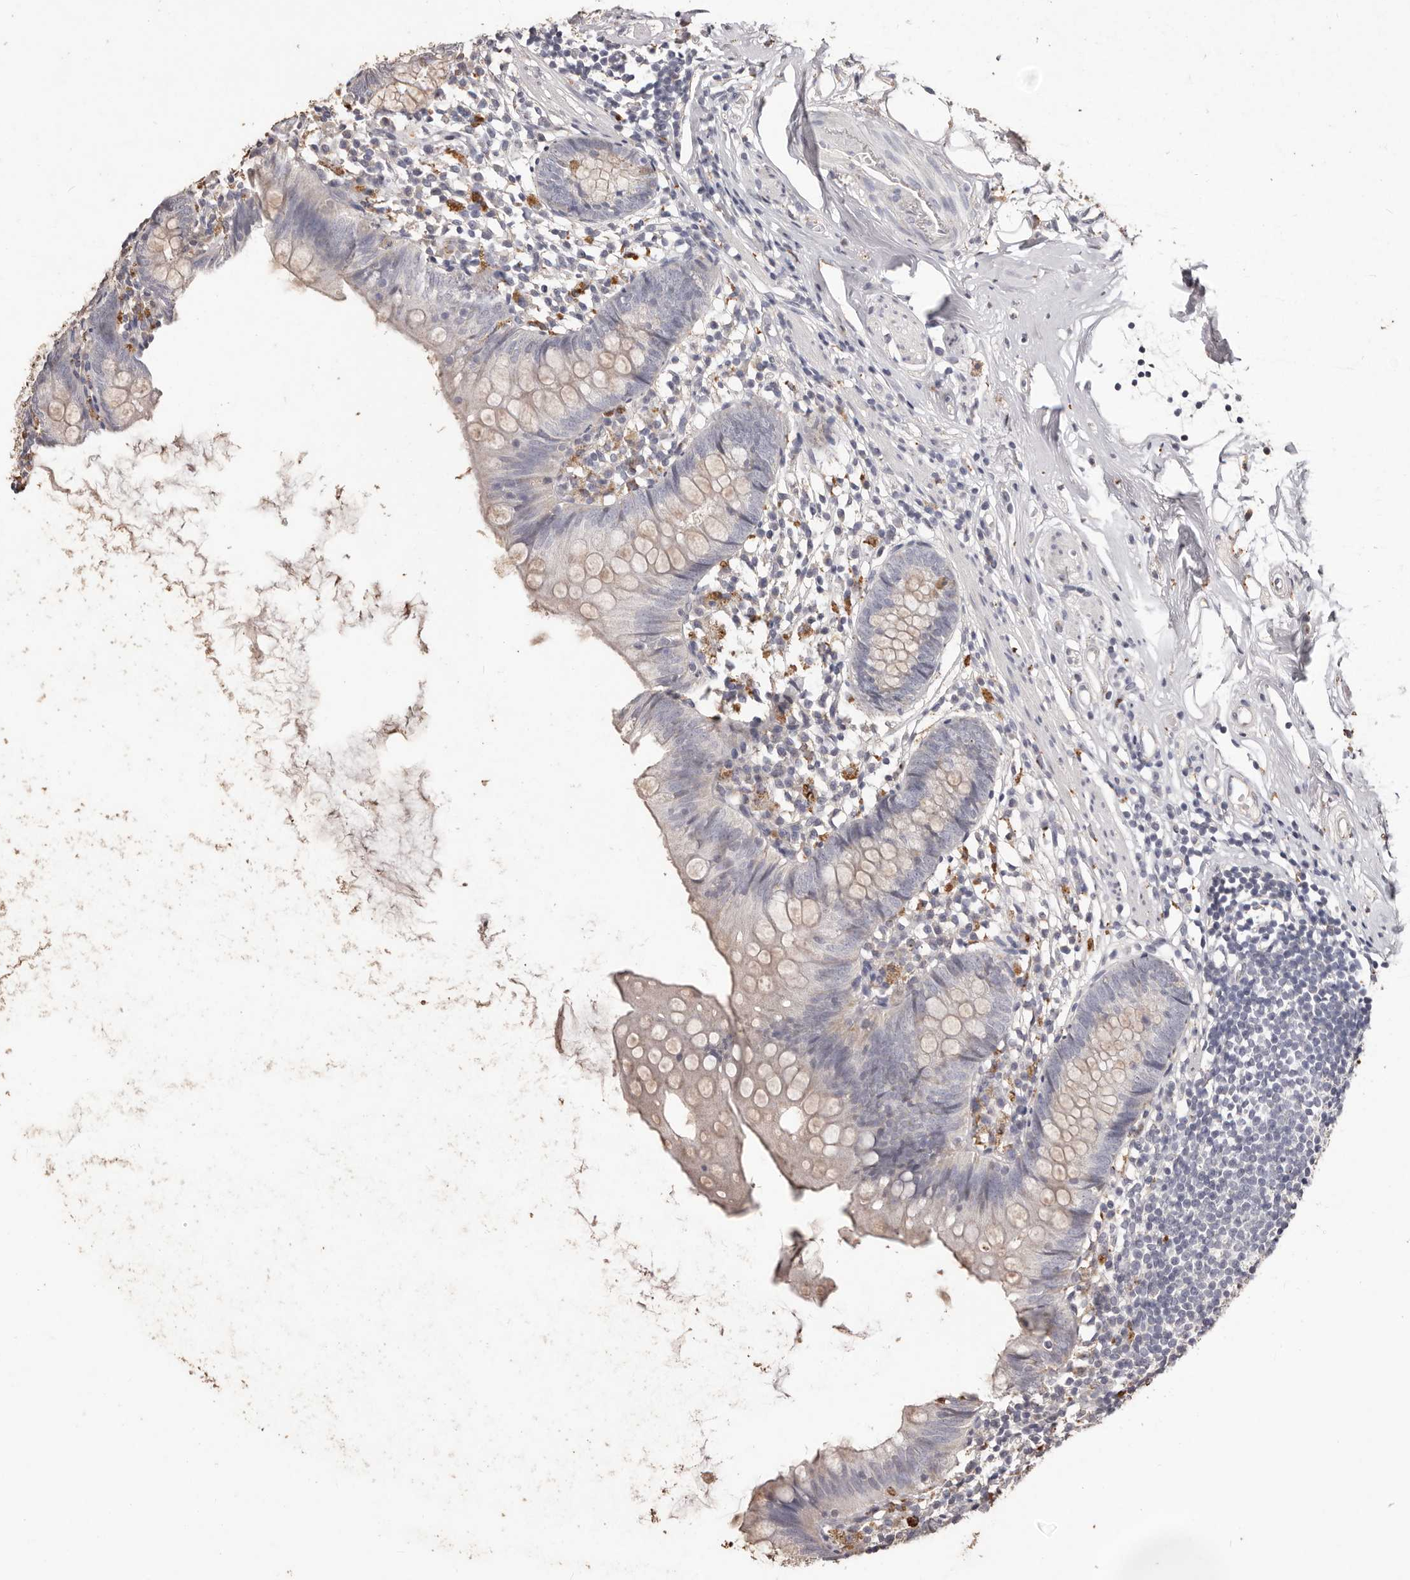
{"staining": {"intensity": "weak", "quantity": "25%-75%", "location": "cytoplasmic/membranous"}, "tissue": "appendix", "cell_type": "Glandular cells", "image_type": "normal", "snomed": [{"axis": "morphology", "description": "Normal tissue, NOS"}, {"axis": "topography", "description": "Appendix"}], "caption": "Brown immunohistochemical staining in benign appendix demonstrates weak cytoplasmic/membranous positivity in about 25%-75% of glandular cells.", "gene": "PRSS27", "patient": {"sex": "female", "age": 62}}